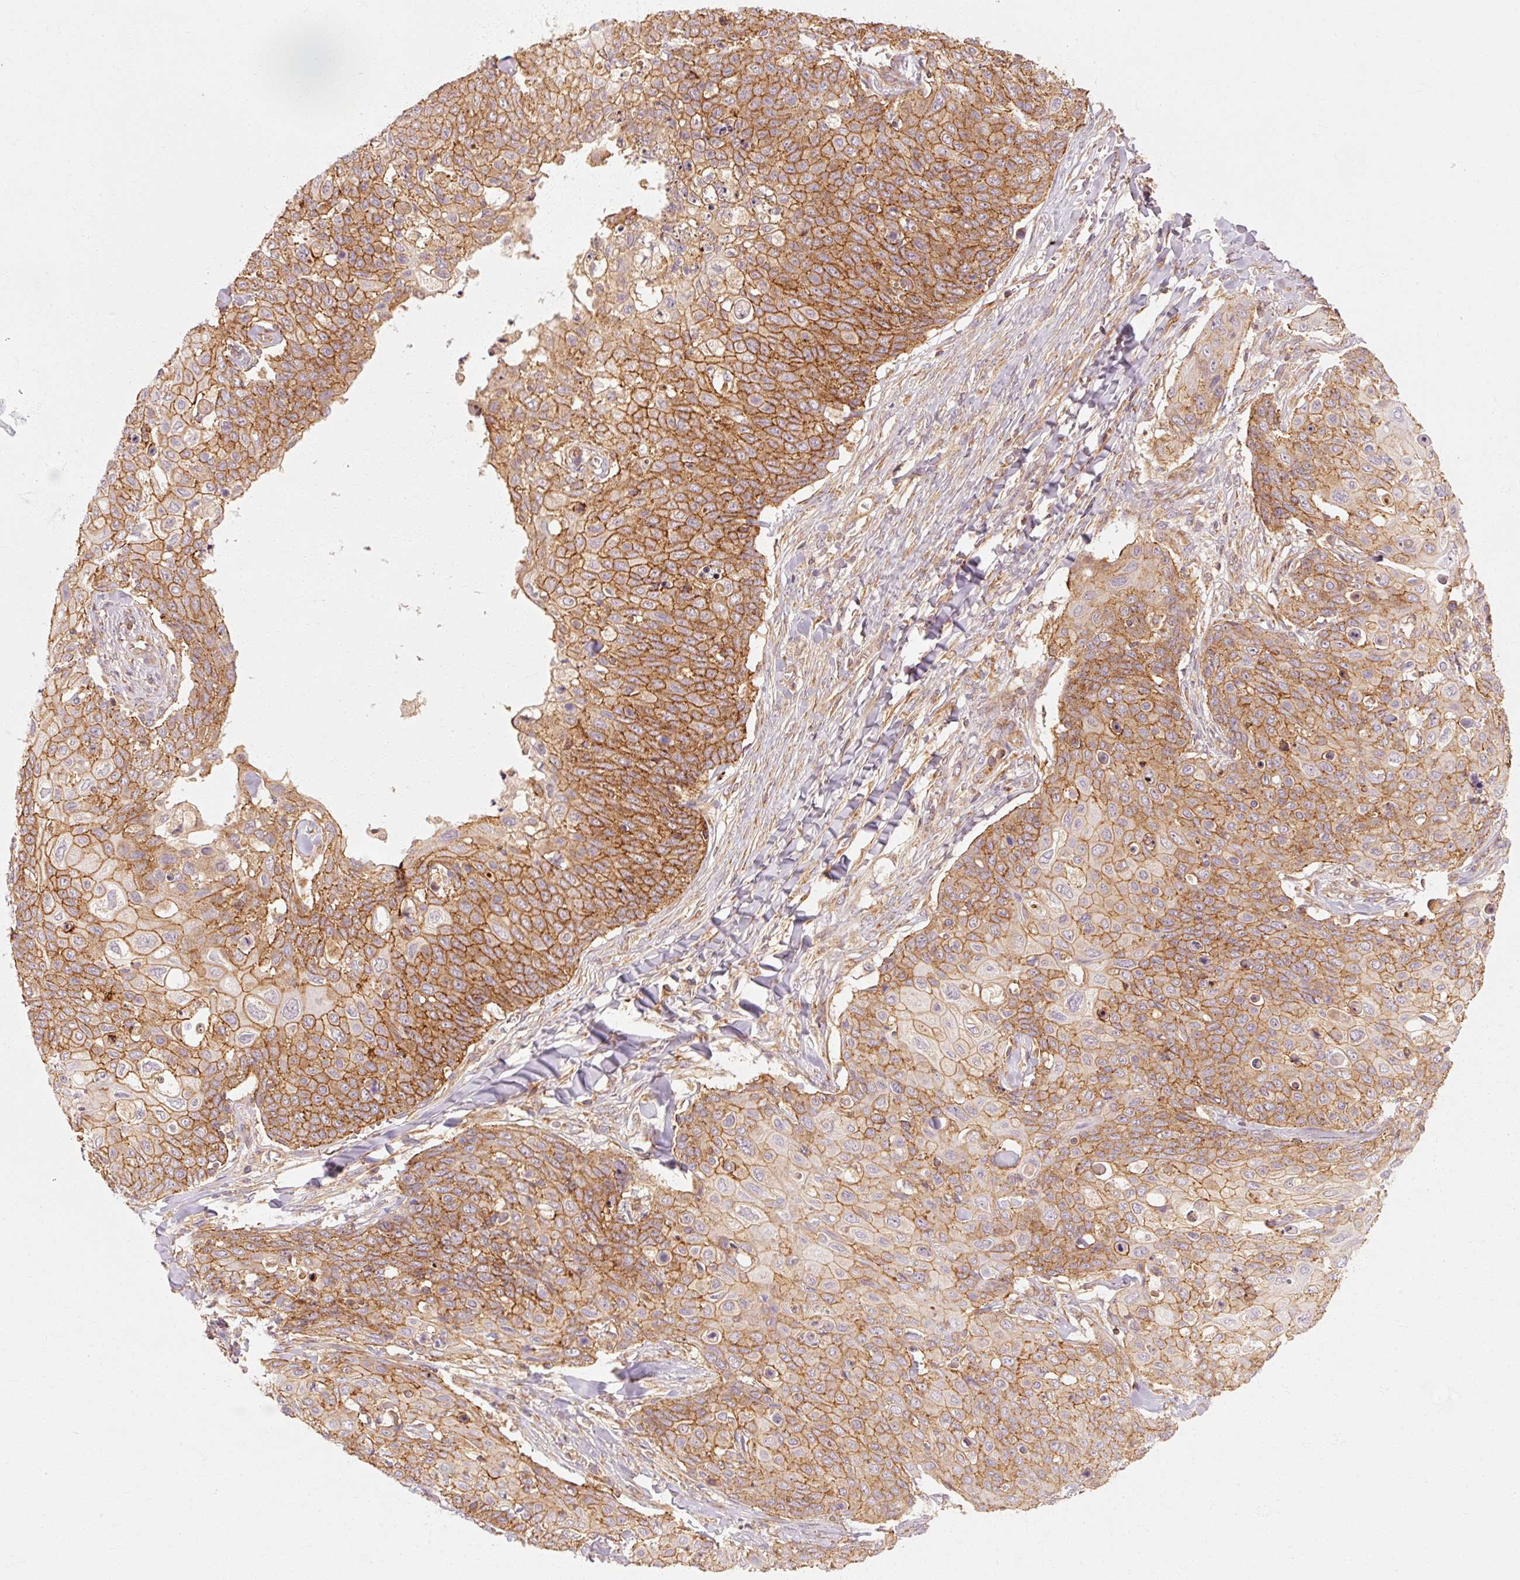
{"staining": {"intensity": "moderate", "quantity": ">75%", "location": "cytoplasmic/membranous"}, "tissue": "skin cancer", "cell_type": "Tumor cells", "image_type": "cancer", "snomed": [{"axis": "morphology", "description": "Squamous cell carcinoma, NOS"}, {"axis": "topography", "description": "Skin"}, {"axis": "topography", "description": "Vulva"}], "caption": "The histopathology image demonstrates a brown stain indicating the presence of a protein in the cytoplasmic/membranous of tumor cells in skin cancer.", "gene": "CTNNA1", "patient": {"sex": "female", "age": 85}}